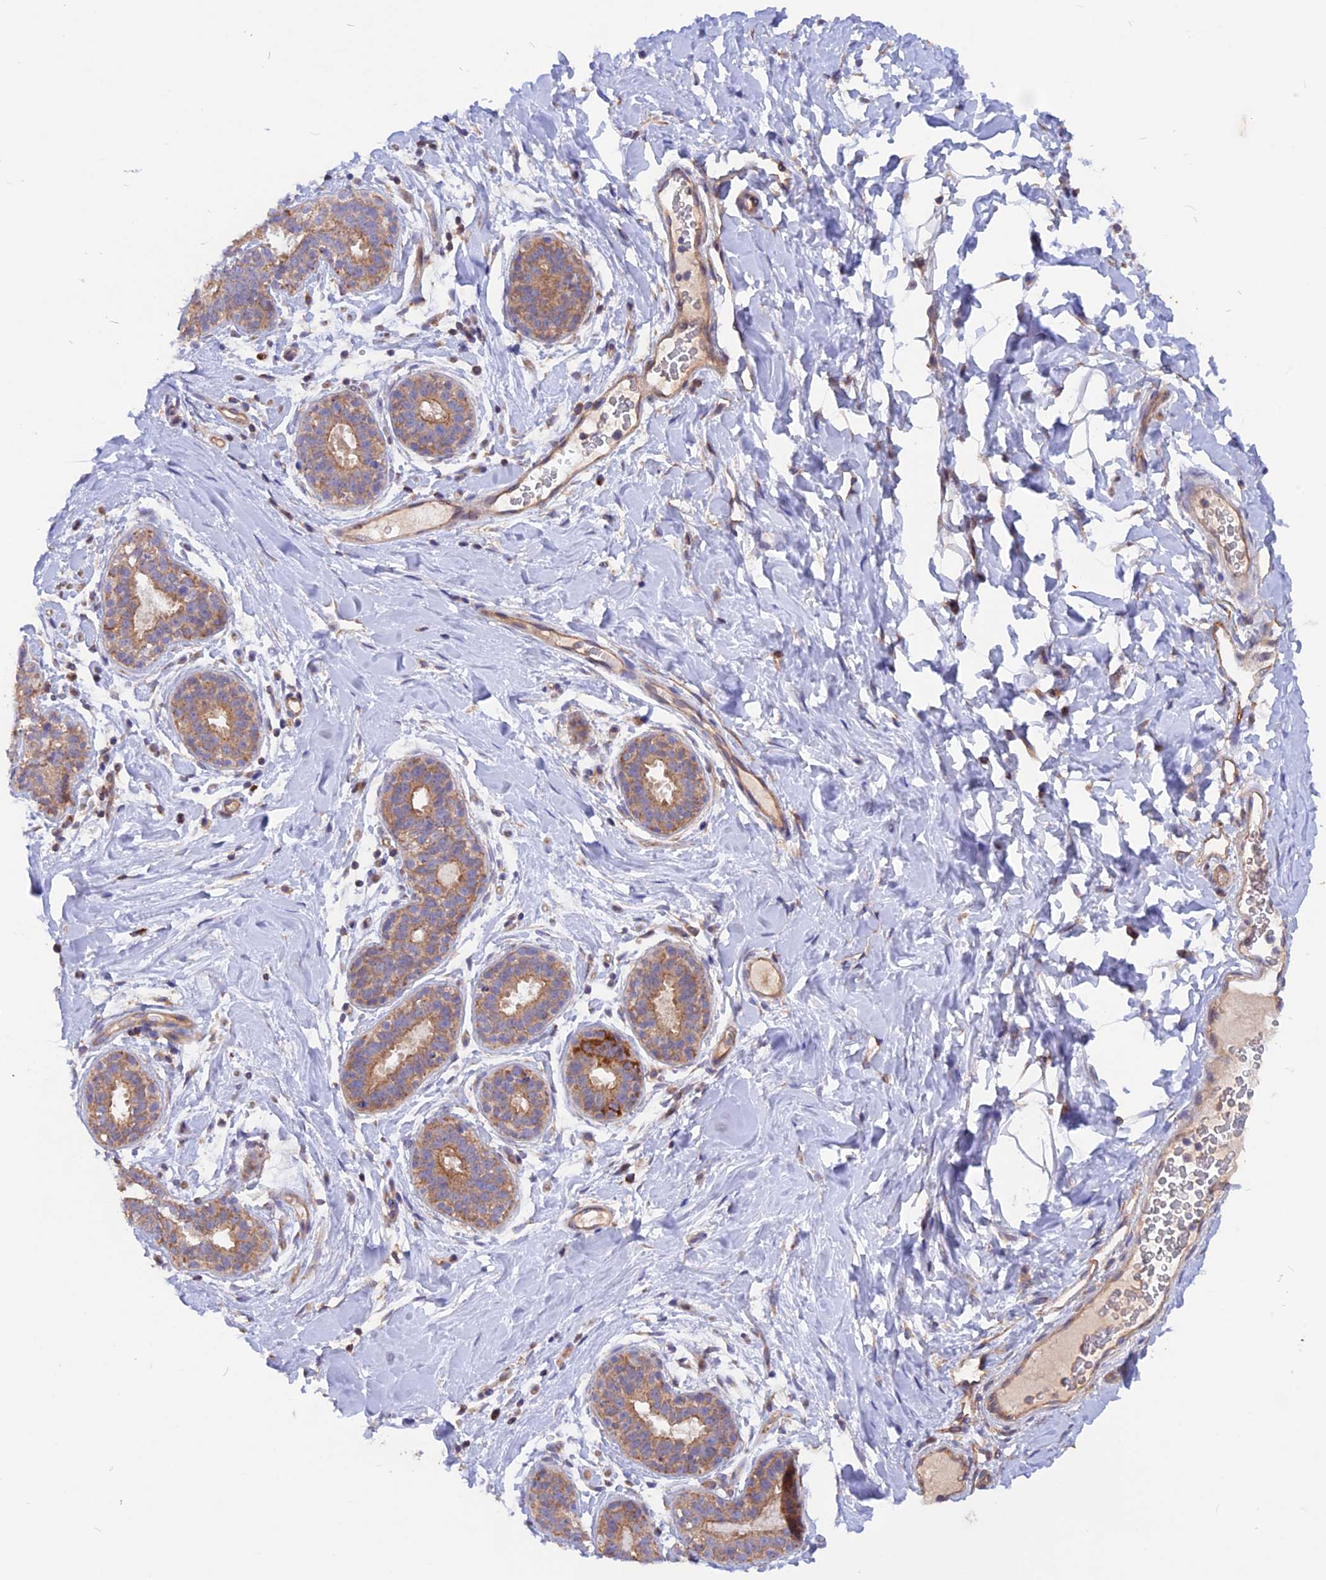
{"staining": {"intensity": "negative", "quantity": "none", "location": "none"}, "tissue": "adipose tissue", "cell_type": "Adipocytes", "image_type": "normal", "snomed": [{"axis": "morphology", "description": "Normal tissue, NOS"}, {"axis": "topography", "description": "Breast"}], "caption": "DAB (3,3'-diaminobenzidine) immunohistochemical staining of benign adipose tissue displays no significant staining in adipocytes. Nuclei are stained in blue.", "gene": "HYCC1", "patient": {"sex": "female", "age": 26}}